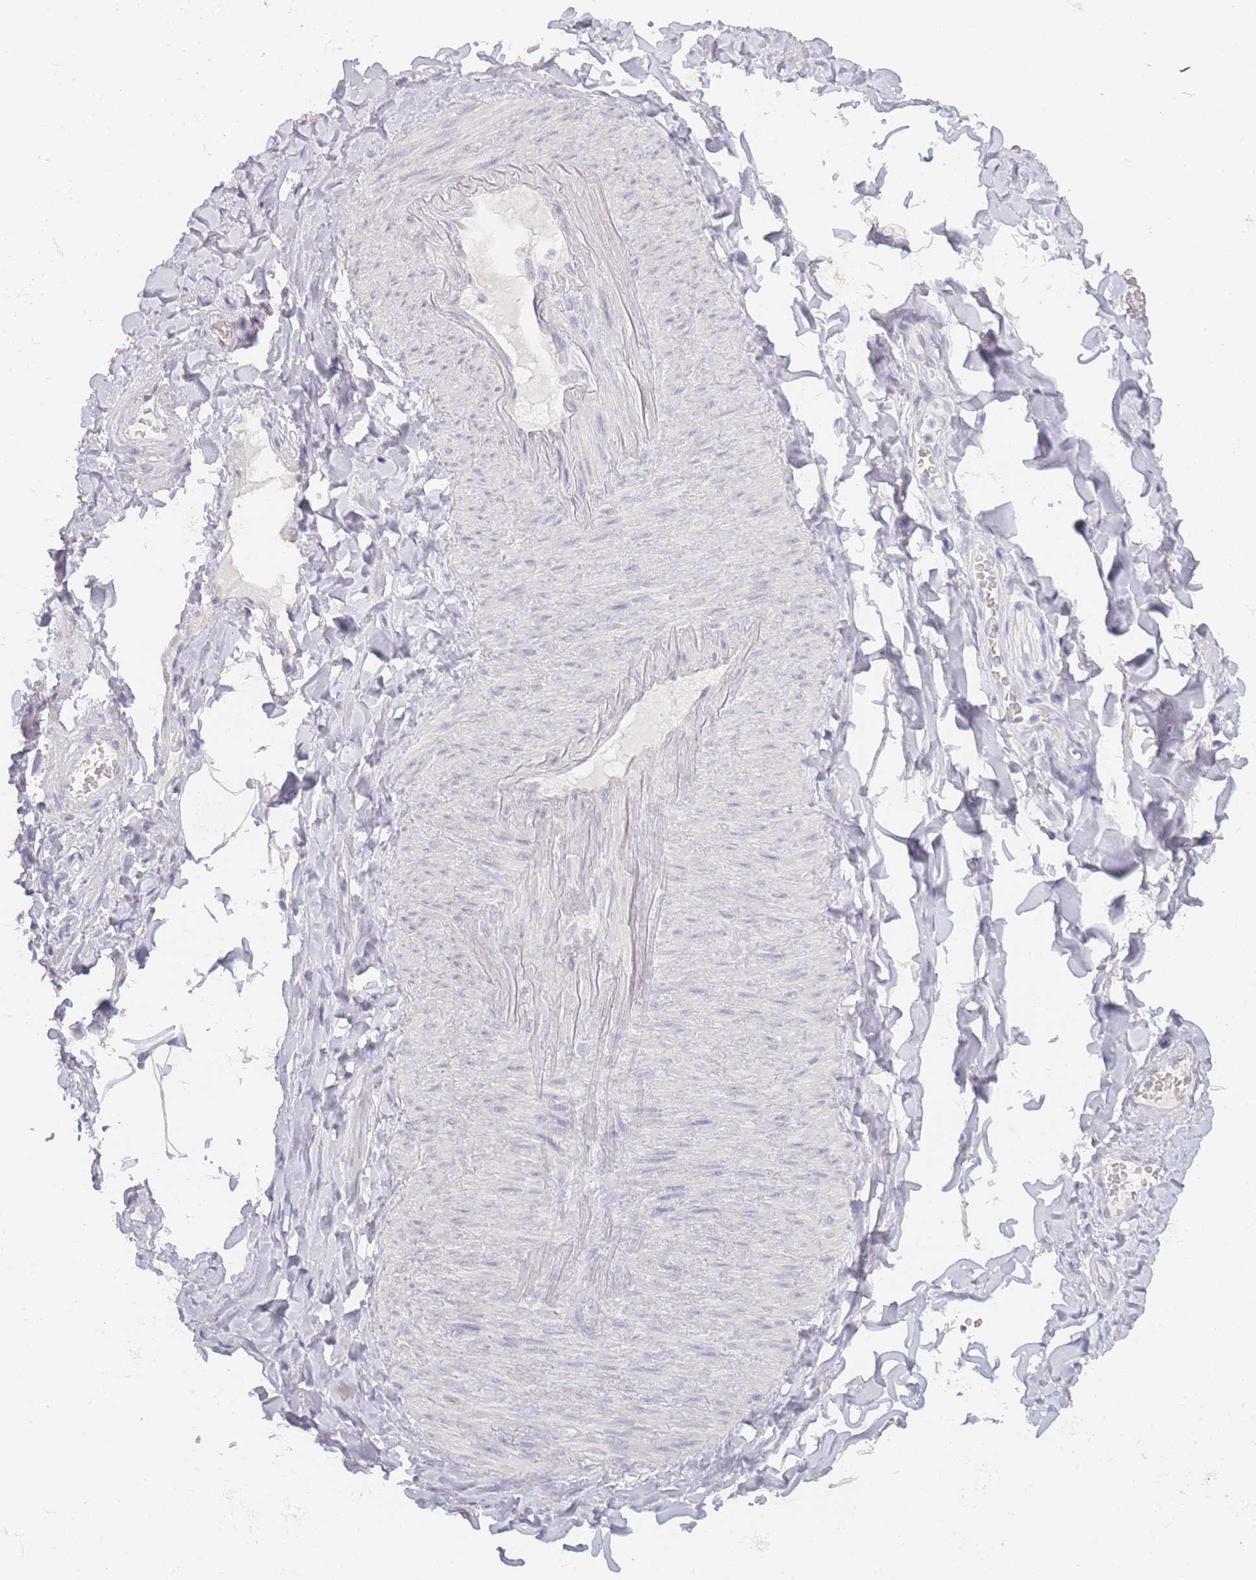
{"staining": {"intensity": "negative", "quantity": "none", "location": "none"}, "tissue": "adipose tissue", "cell_type": "Adipocytes", "image_type": "normal", "snomed": [{"axis": "morphology", "description": "Normal tissue, NOS"}, {"axis": "topography", "description": "Soft tissue"}, {"axis": "topography", "description": "Vascular tissue"}], "caption": "An immunohistochemistry image of benign adipose tissue is shown. There is no staining in adipocytes of adipose tissue. The staining is performed using DAB brown chromogen with nuclei counter-stained in using hematoxylin.", "gene": "INS", "patient": {"sex": "male", "age": 54}}